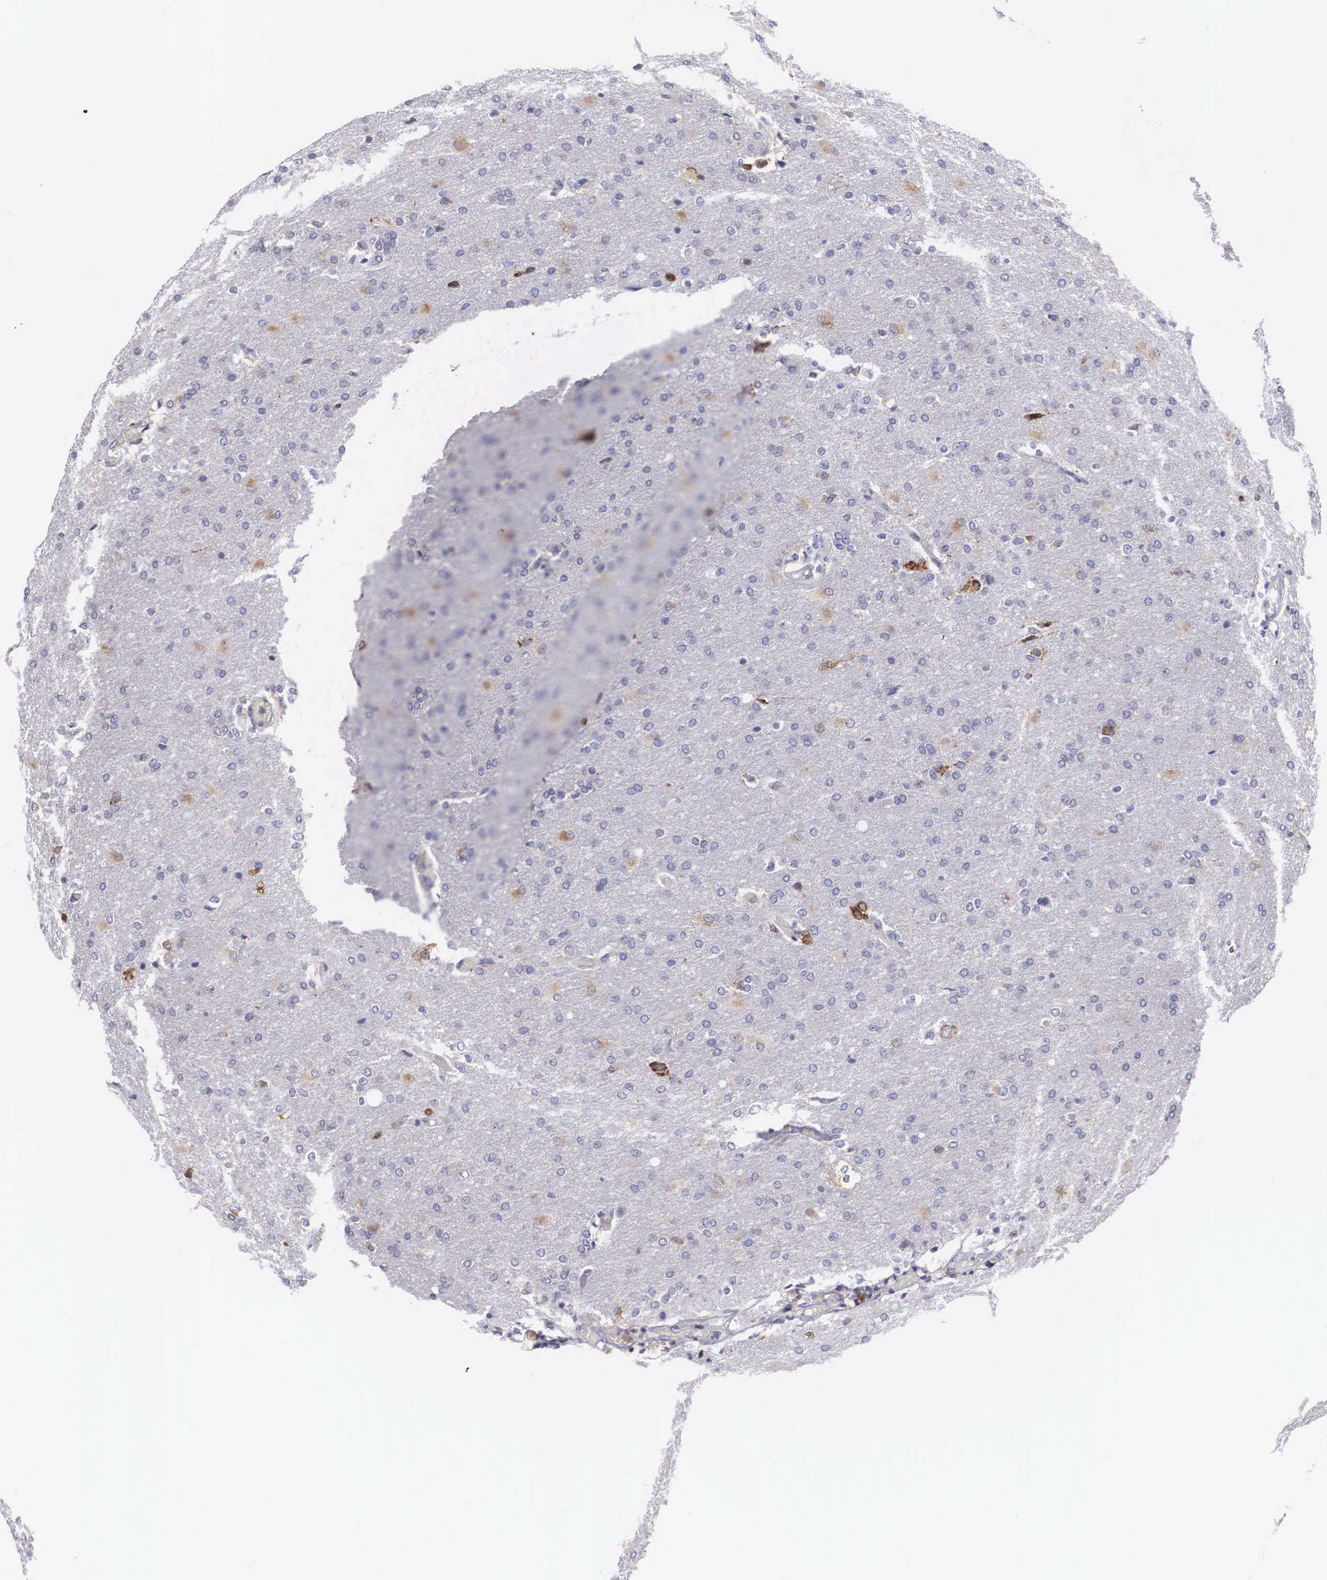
{"staining": {"intensity": "moderate", "quantity": "25%-75%", "location": "cytoplasmic/membranous"}, "tissue": "glioma", "cell_type": "Tumor cells", "image_type": "cancer", "snomed": [{"axis": "morphology", "description": "Glioma, malignant, High grade"}, {"axis": "topography", "description": "Brain"}], "caption": "There is medium levels of moderate cytoplasmic/membranous staining in tumor cells of glioma, as demonstrated by immunohistochemical staining (brown color).", "gene": "ARMCX3", "patient": {"sex": "male", "age": 68}}